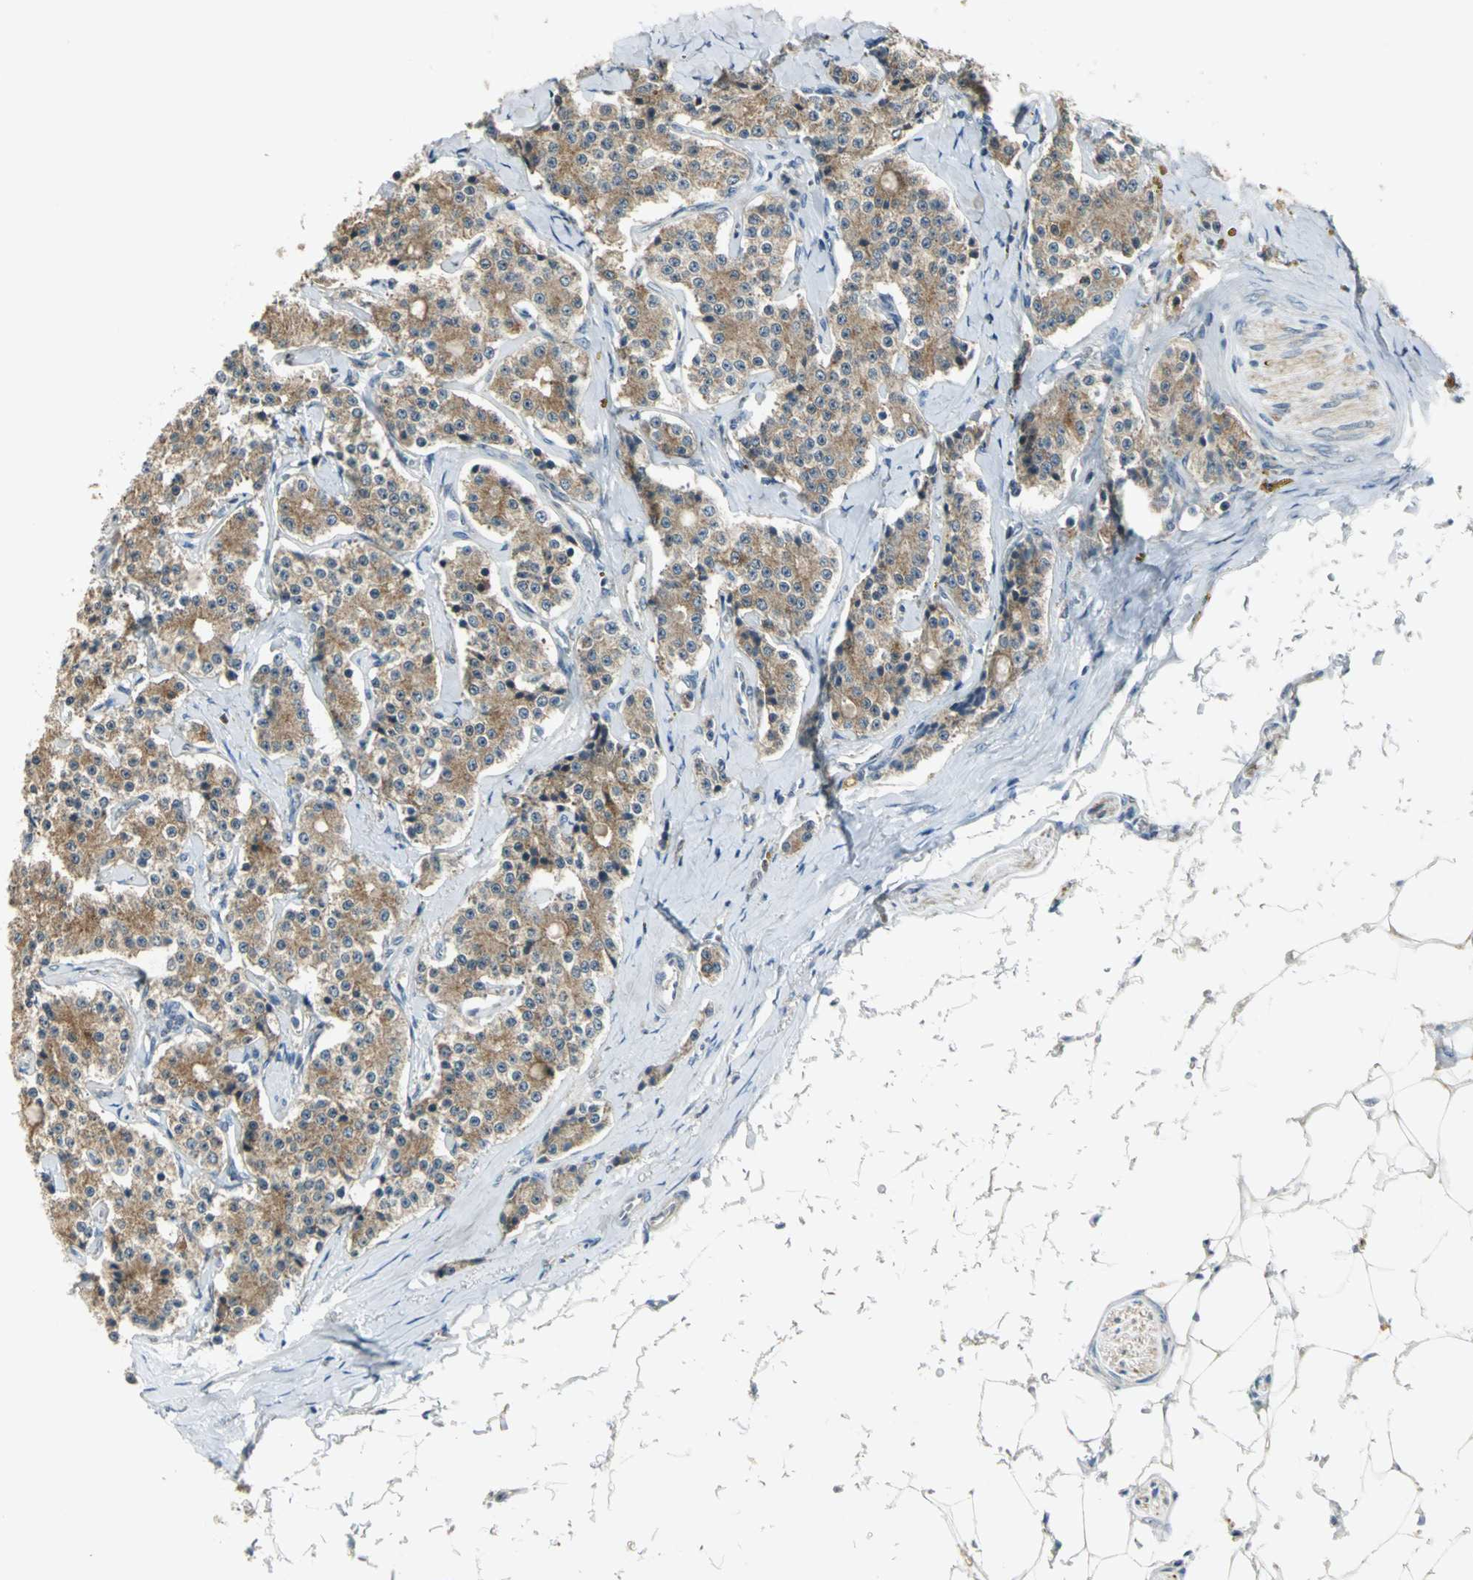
{"staining": {"intensity": "moderate", "quantity": ">75%", "location": "cytoplasmic/membranous"}, "tissue": "carcinoid", "cell_type": "Tumor cells", "image_type": "cancer", "snomed": [{"axis": "morphology", "description": "Carcinoid, malignant, NOS"}, {"axis": "topography", "description": "Colon"}], "caption": "The histopathology image reveals immunohistochemical staining of carcinoid. There is moderate cytoplasmic/membranous positivity is present in about >75% of tumor cells. The staining is performed using DAB brown chromogen to label protein expression. The nuclei are counter-stained blue using hematoxylin.", "gene": "MAPK8IP3", "patient": {"sex": "female", "age": 61}}